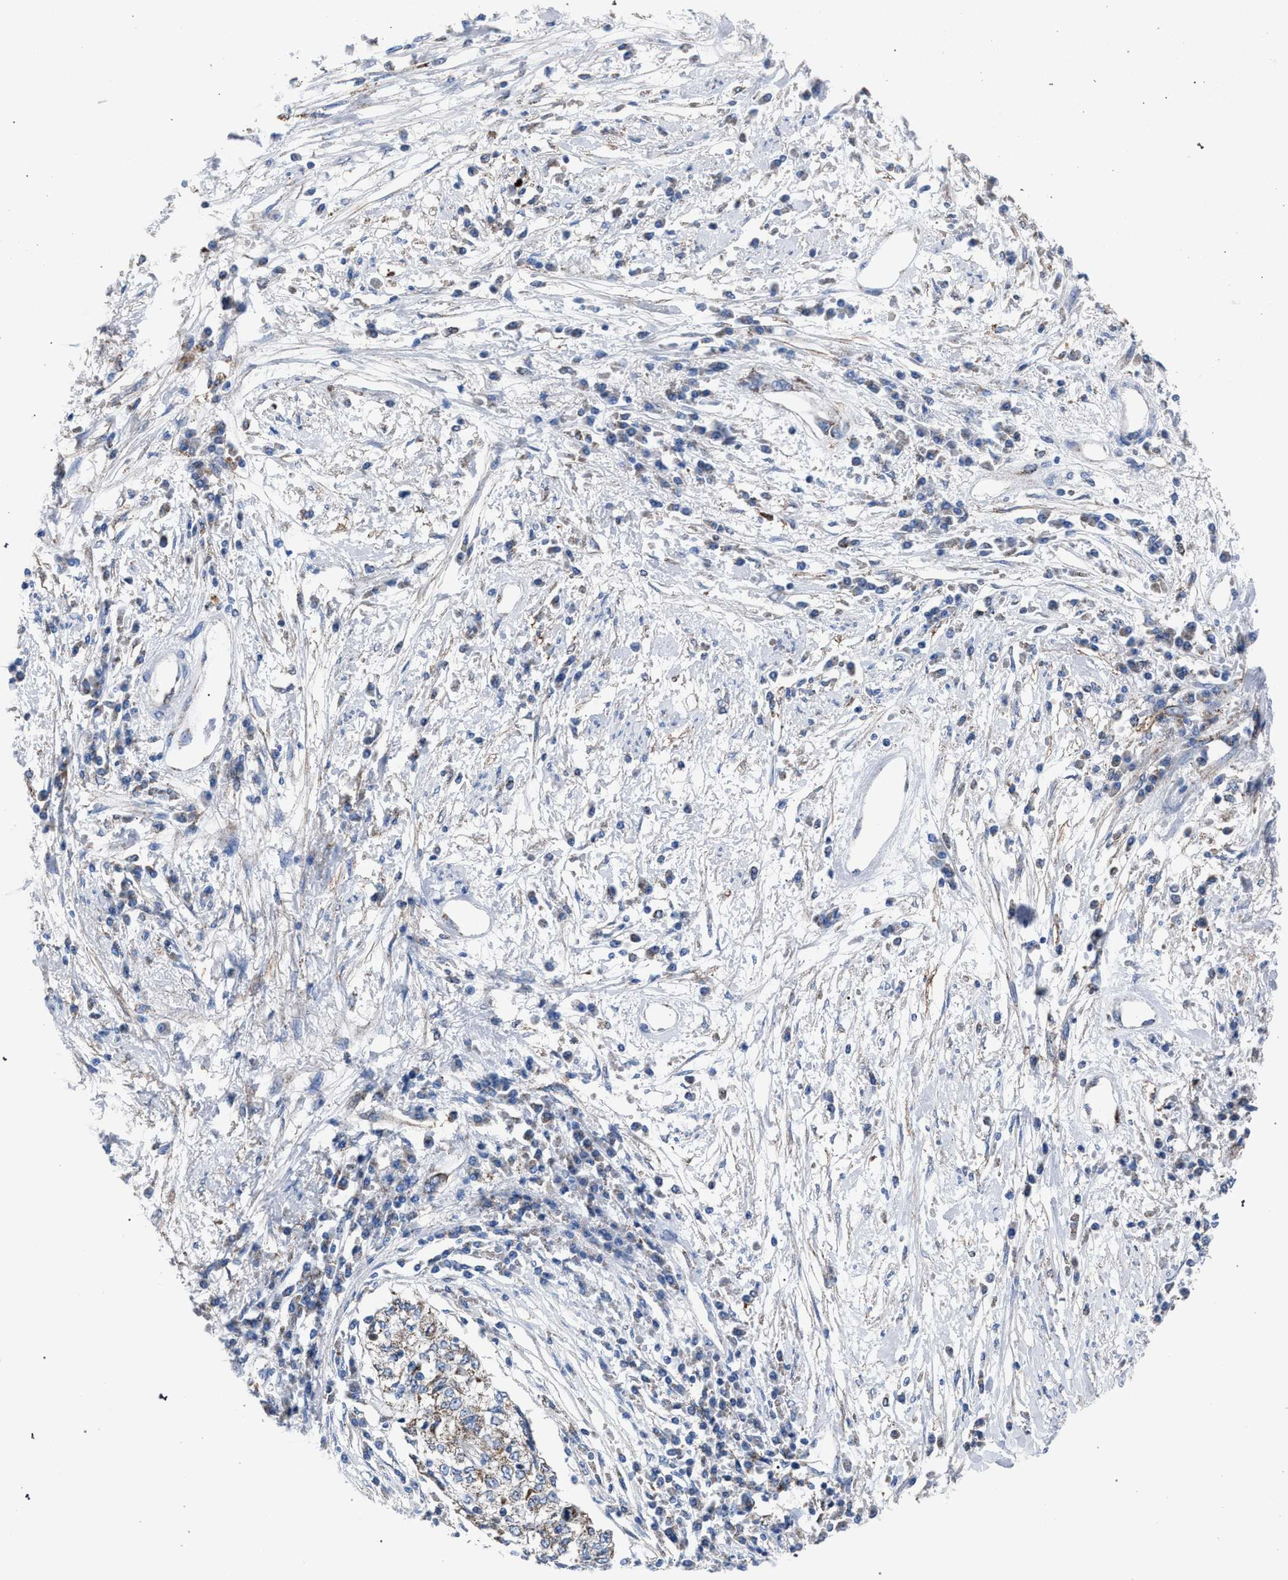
{"staining": {"intensity": "weak", "quantity": "<25%", "location": "cytoplasmic/membranous"}, "tissue": "cervical cancer", "cell_type": "Tumor cells", "image_type": "cancer", "snomed": [{"axis": "morphology", "description": "Squamous cell carcinoma, NOS"}, {"axis": "topography", "description": "Cervix"}], "caption": "This is an IHC micrograph of human cervical cancer (squamous cell carcinoma). There is no positivity in tumor cells.", "gene": "HSD17B4", "patient": {"sex": "female", "age": 57}}